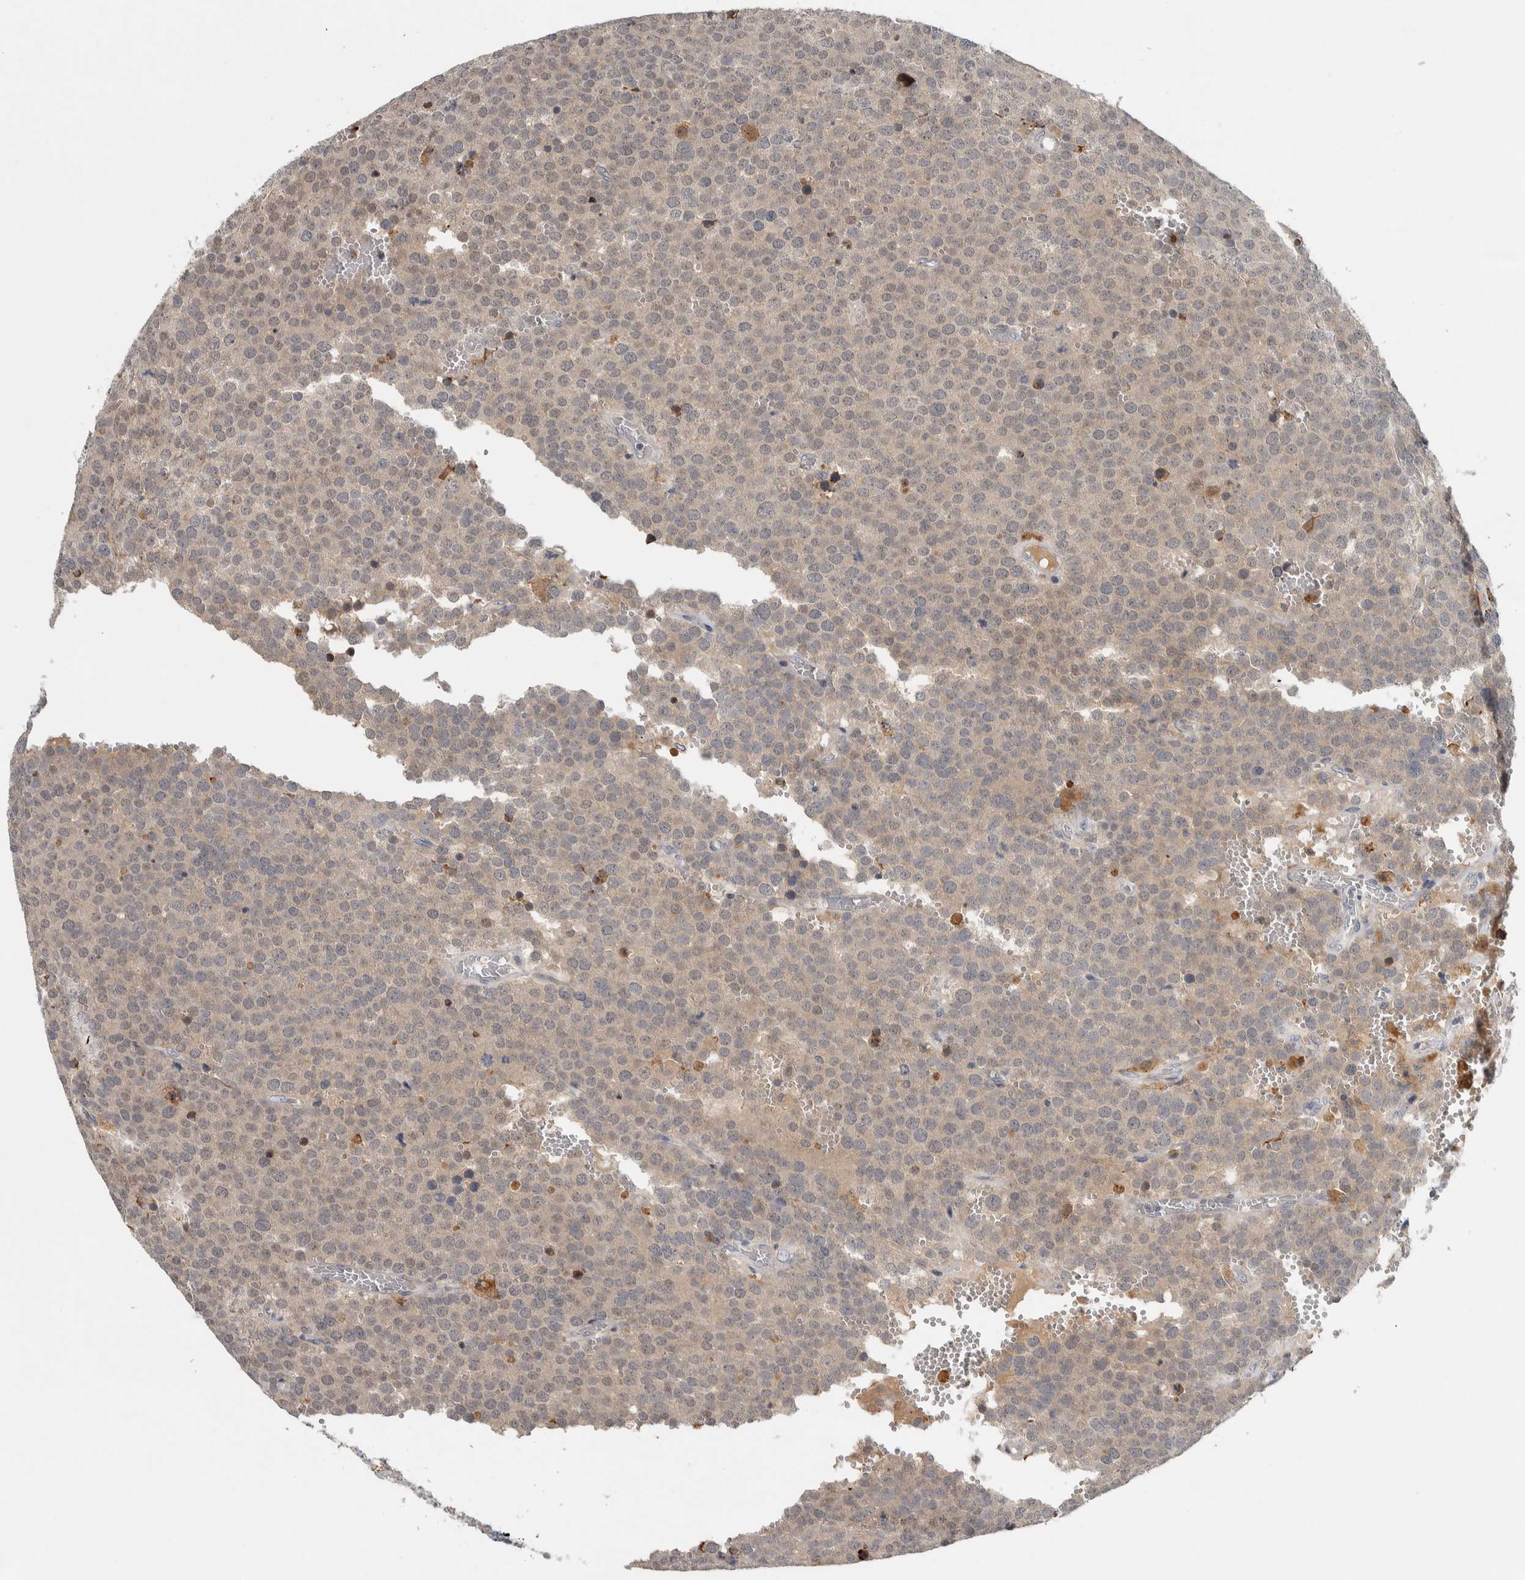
{"staining": {"intensity": "weak", "quantity": ">75%", "location": "cytoplasmic/membranous"}, "tissue": "testis cancer", "cell_type": "Tumor cells", "image_type": "cancer", "snomed": [{"axis": "morphology", "description": "Normal tissue, NOS"}, {"axis": "morphology", "description": "Seminoma, NOS"}, {"axis": "topography", "description": "Testis"}], "caption": "Immunohistochemical staining of testis seminoma demonstrates weak cytoplasmic/membranous protein staining in about >75% of tumor cells.", "gene": "ADPRM", "patient": {"sex": "male", "age": 71}}